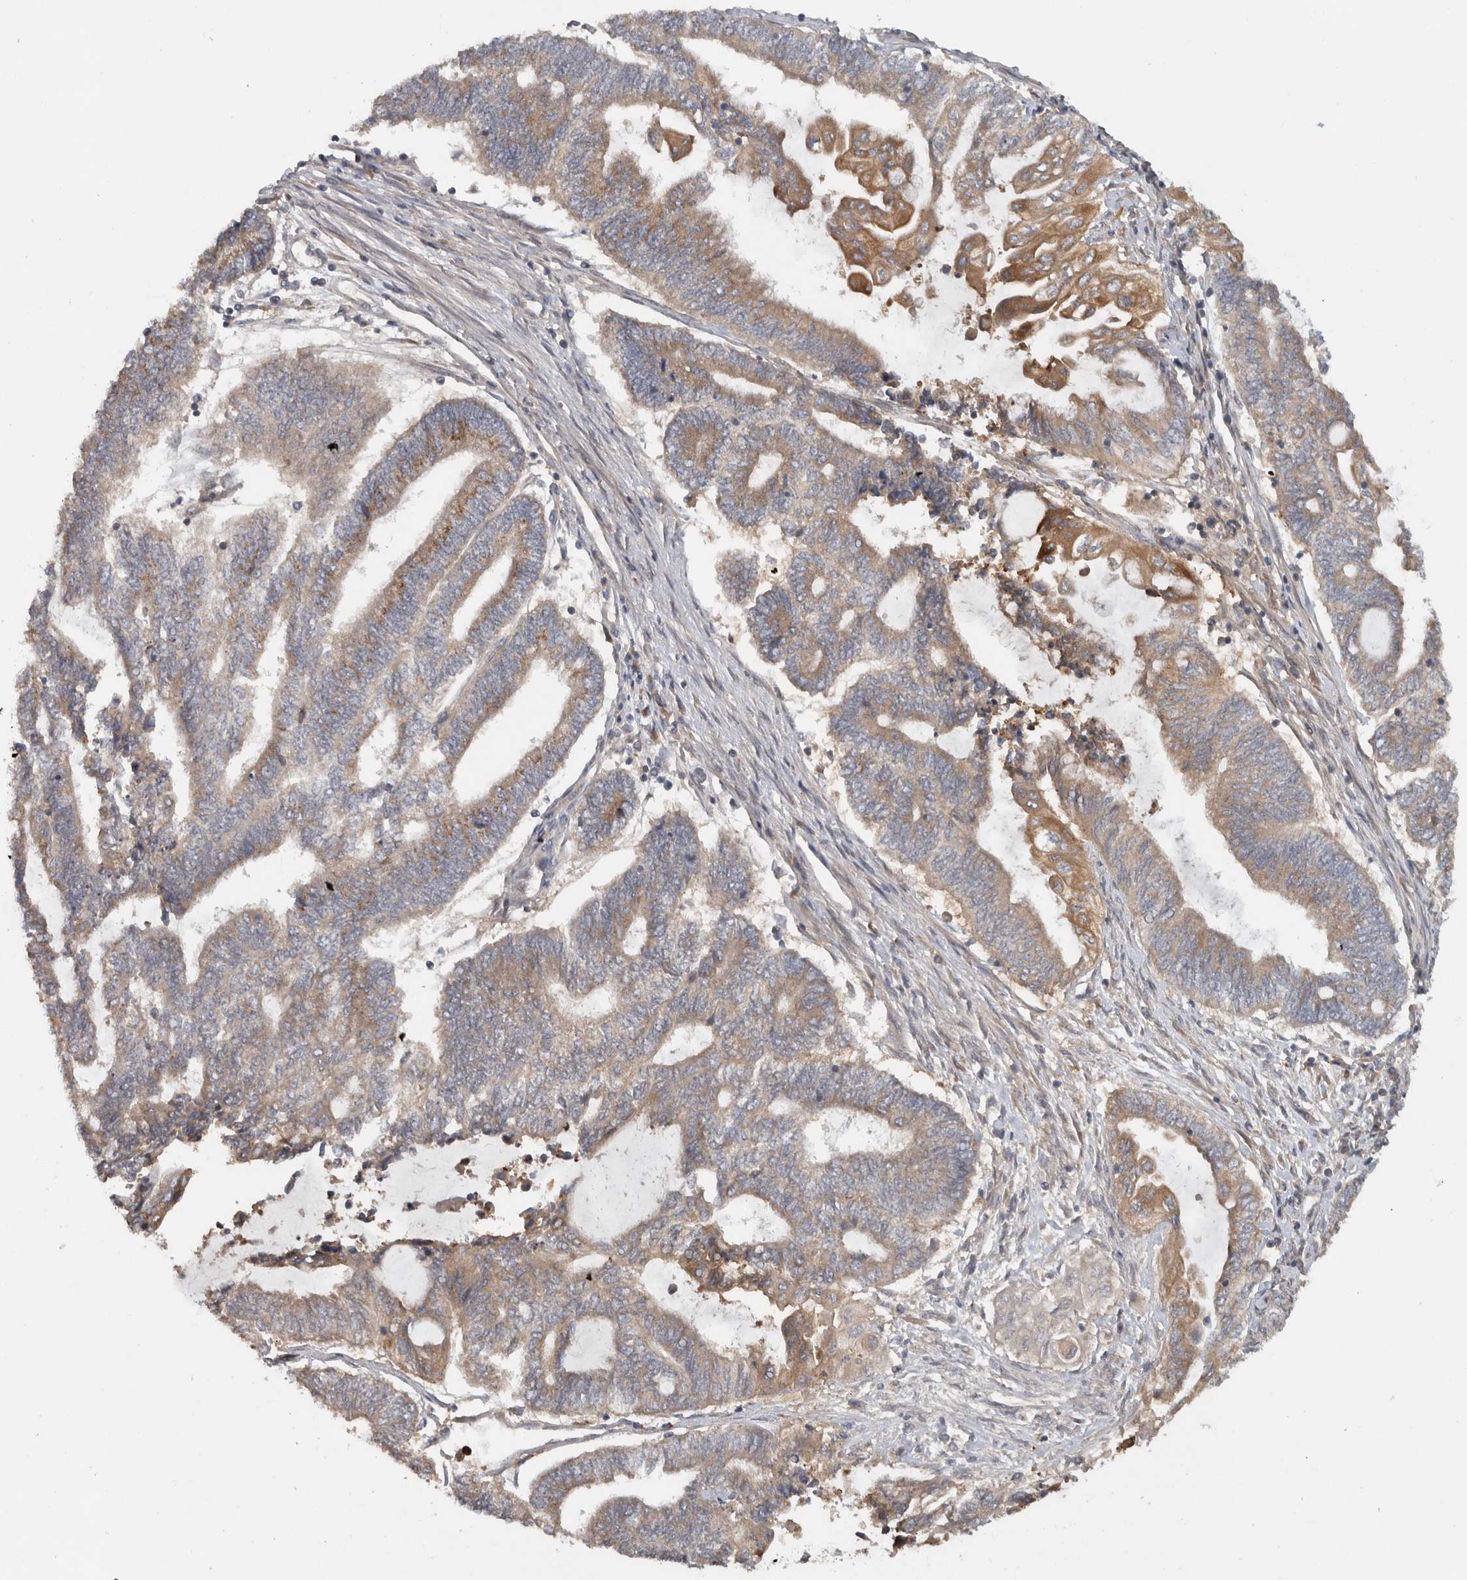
{"staining": {"intensity": "moderate", "quantity": ">75%", "location": "cytoplasmic/membranous"}, "tissue": "endometrial cancer", "cell_type": "Tumor cells", "image_type": "cancer", "snomed": [{"axis": "morphology", "description": "Adenocarcinoma, NOS"}, {"axis": "topography", "description": "Uterus"}, {"axis": "topography", "description": "Endometrium"}], "caption": "A high-resolution image shows immunohistochemistry staining of endometrial adenocarcinoma, which shows moderate cytoplasmic/membranous positivity in approximately >75% of tumor cells.", "gene": "VEPH1", "patient": {"sex": "female", "age": 70}}